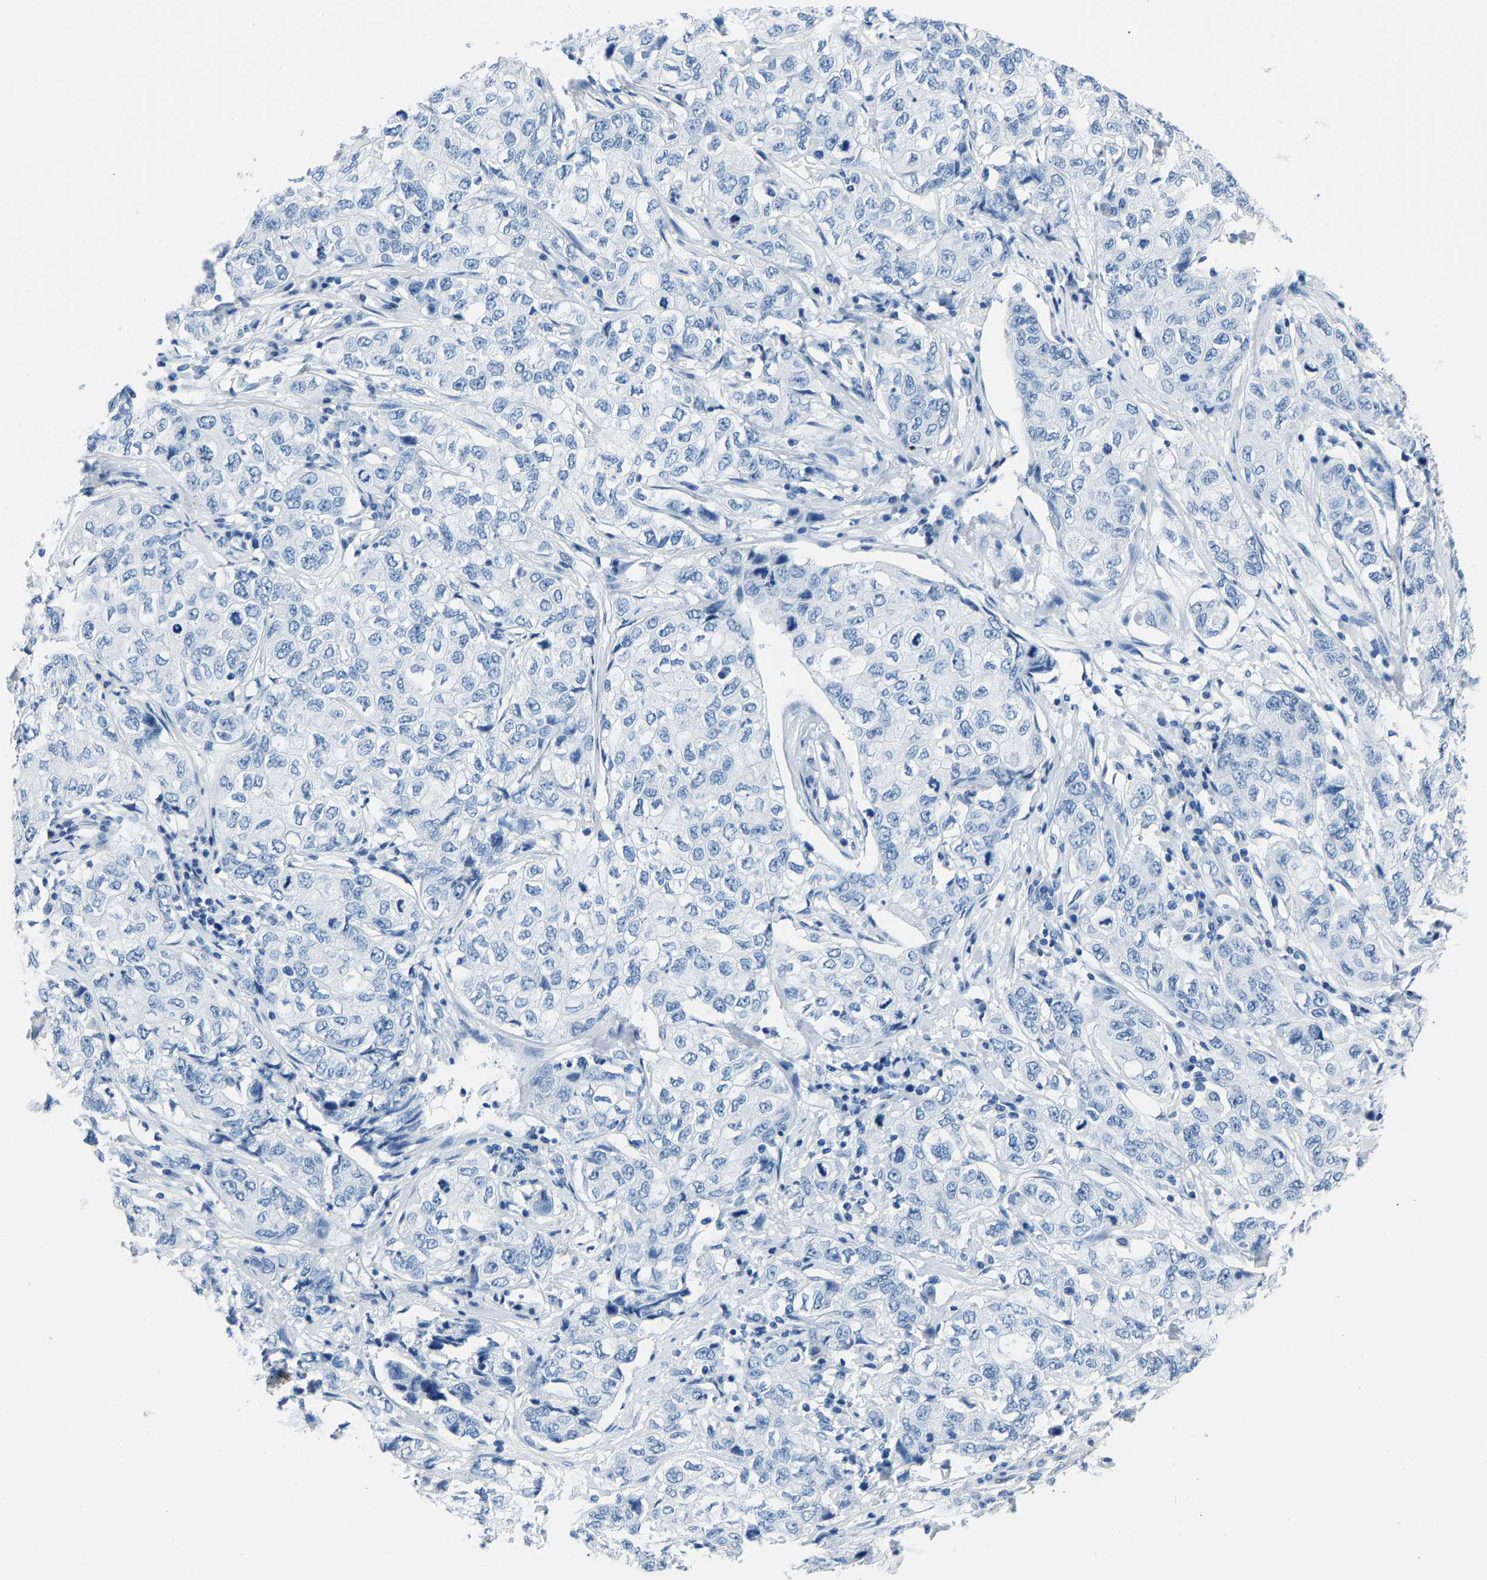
{"staining": {"intensity": "negative", "quantity": "none", "location": "none"}, "tissue": "stomach cancer", "cell_type": "Tumor cells", "image_type": "cancer", "snomed": [{"axis": "morphology", "description": "Adenocarcinoma, NOS"}, {"axis": "topography", "description": "Stomach"}], "caption": "Immunohistochemical staining of stomach cancer displays no significant staining in tumor cells.", "gene": "SERPINB3", "patient": {"sex": "male", "age": 48}}